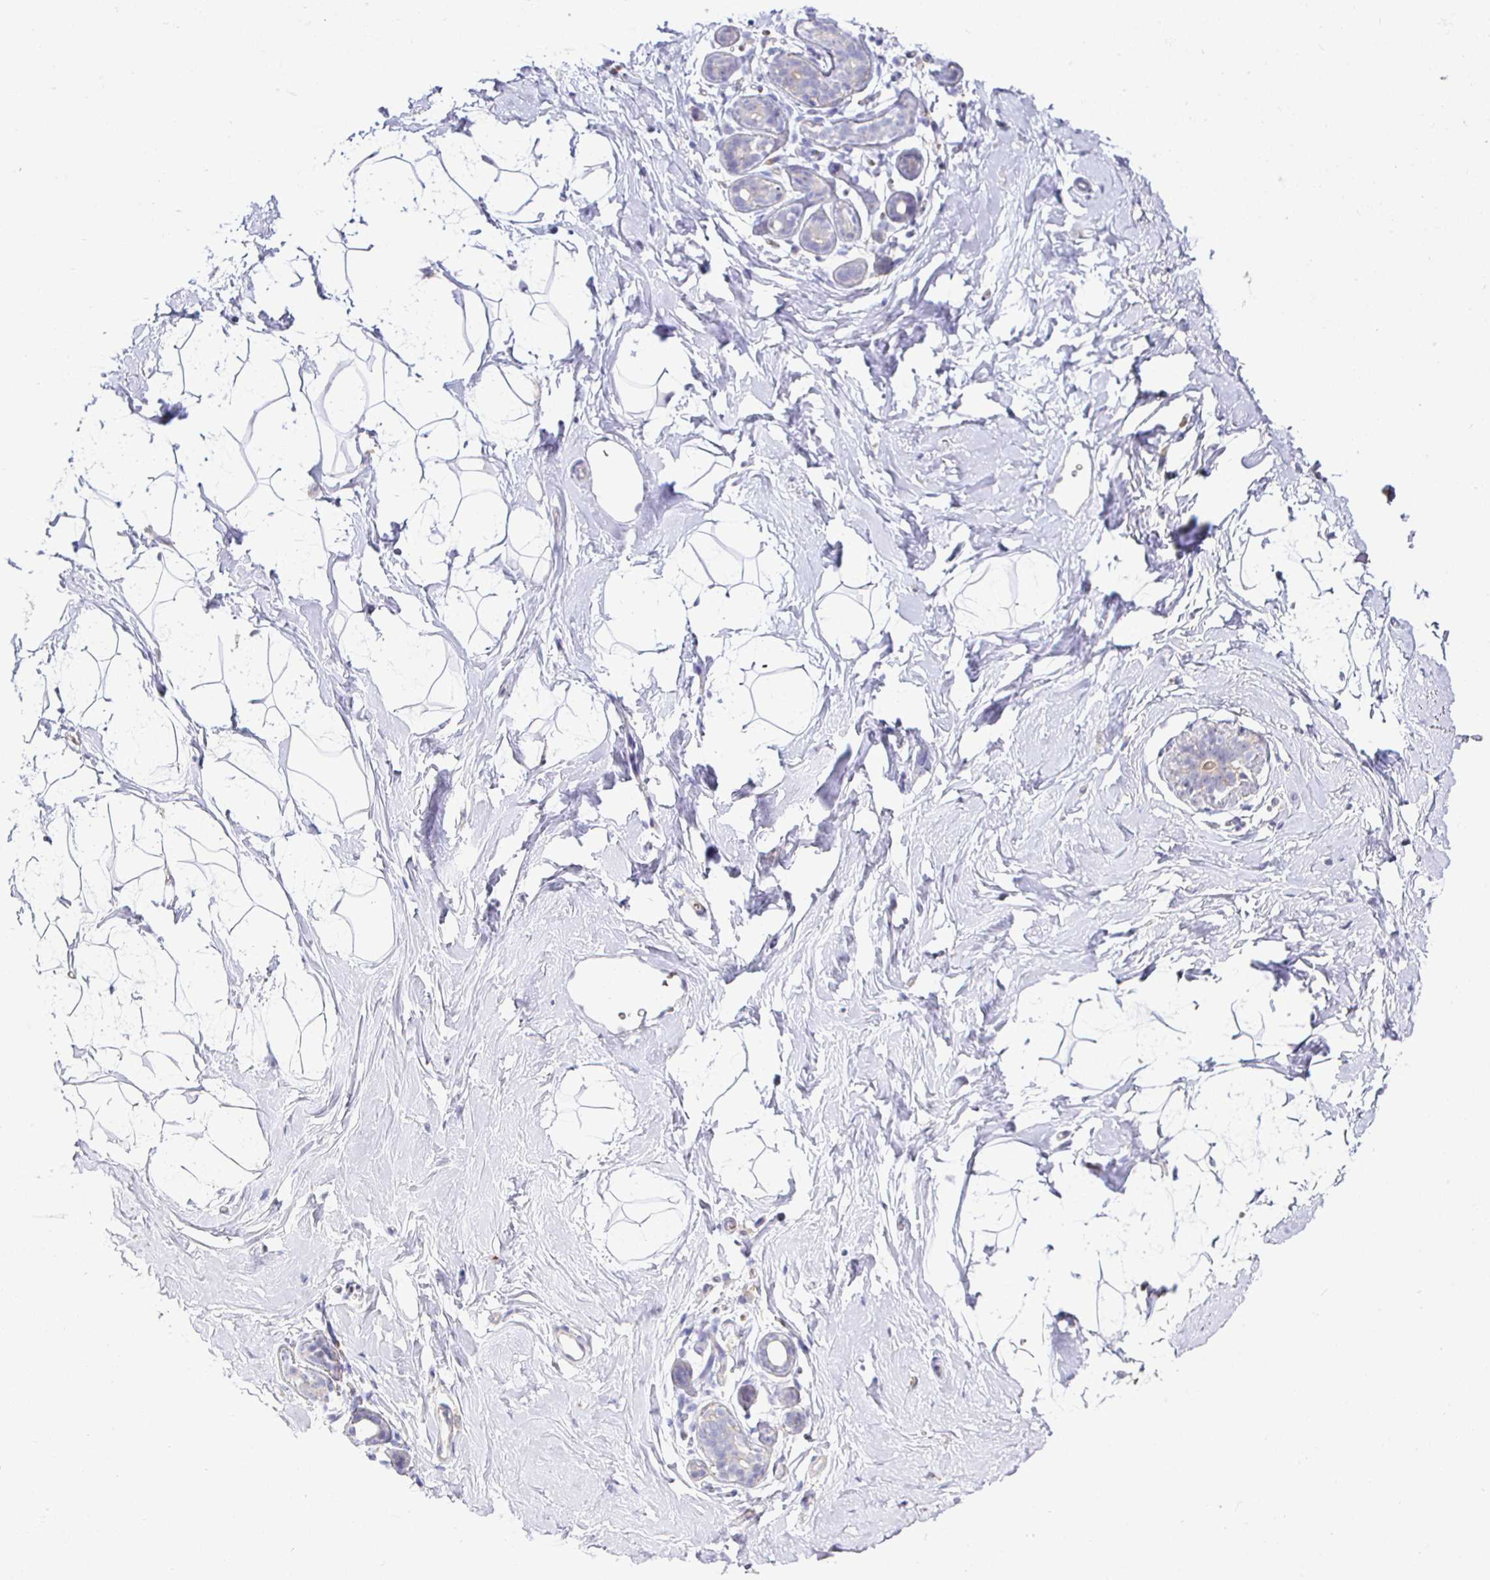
{"staining": {"intensity": "negative", "quantity": "none", "location": "none"}, "tissue": "breast", "cell_type": "Adipocytes", "image_type": "normal", "snomed": [{"axis": "morphology", "description": "Normal tissue, NOS"}, {"axis": "topography", "description": "Breast"}], "caption": "Immunohistochemistry (IHC) histopathology image of normal breast: human breast stained with DAB (3,3'-diaminobenzidine) displays no significant protein expression in adipocytes.", "gene": "SIRPA", "patient": {"sex": "female", "age": 32}}